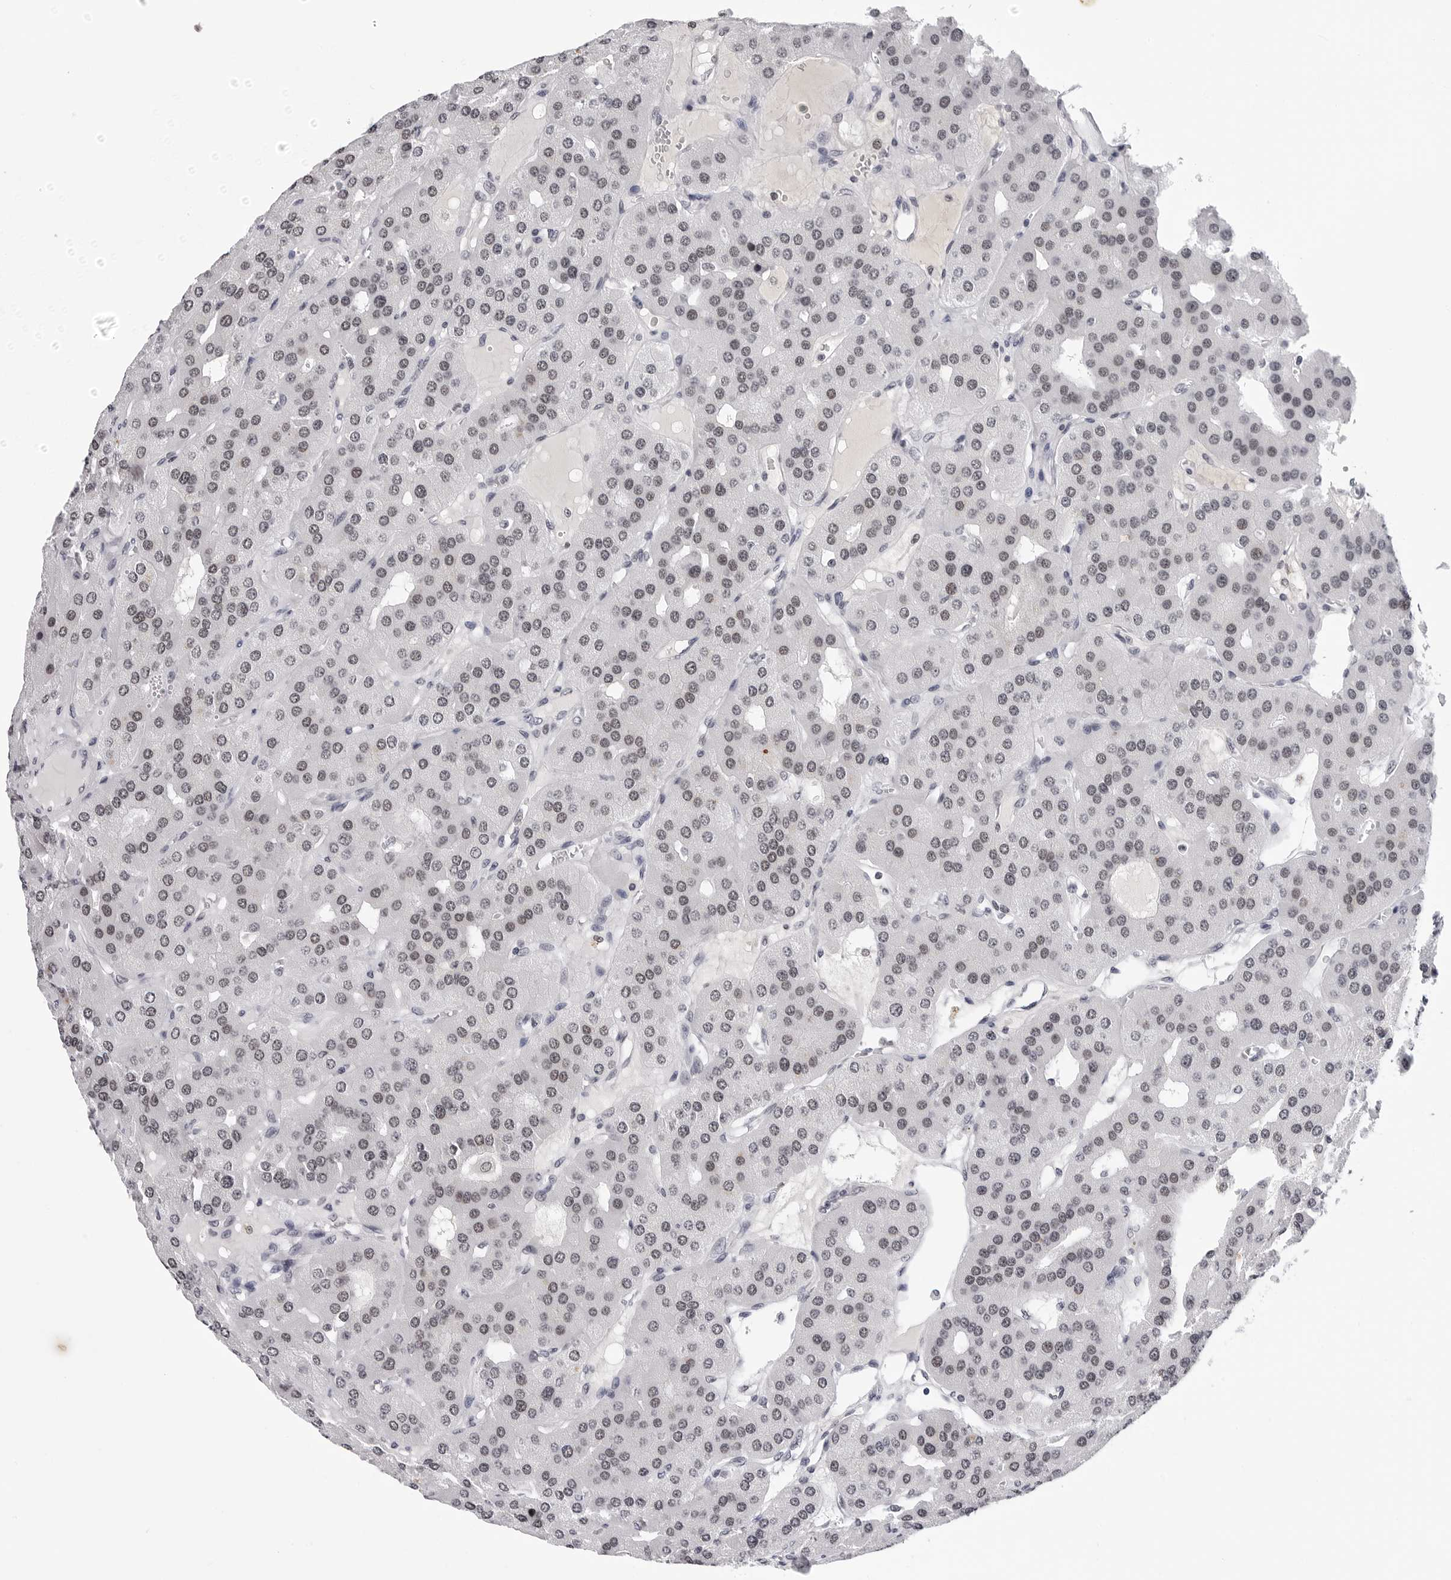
{"staining": {"intensity": "moderate", "quantity": "<25%", "location": "nuclear"}, "tissue": "parathyroid gland", "cell_type": "Glandular cells", "image_type": "normal", "snomed": [{"axis": "morphology", "description": "Normal tissue, NOS"}, {"axis": "morphology", "description": "Adenoma, NOS"}, {"axis": "topography", "description": "Parathyroid gland"}], "caption": "A photomicrograph of parathyroid gland stained for a protein demonstrates moderate nuclear brown staining in glandular cells.", "gene": "SF3B4", "patient": {"sex": "female", "age": 86}}